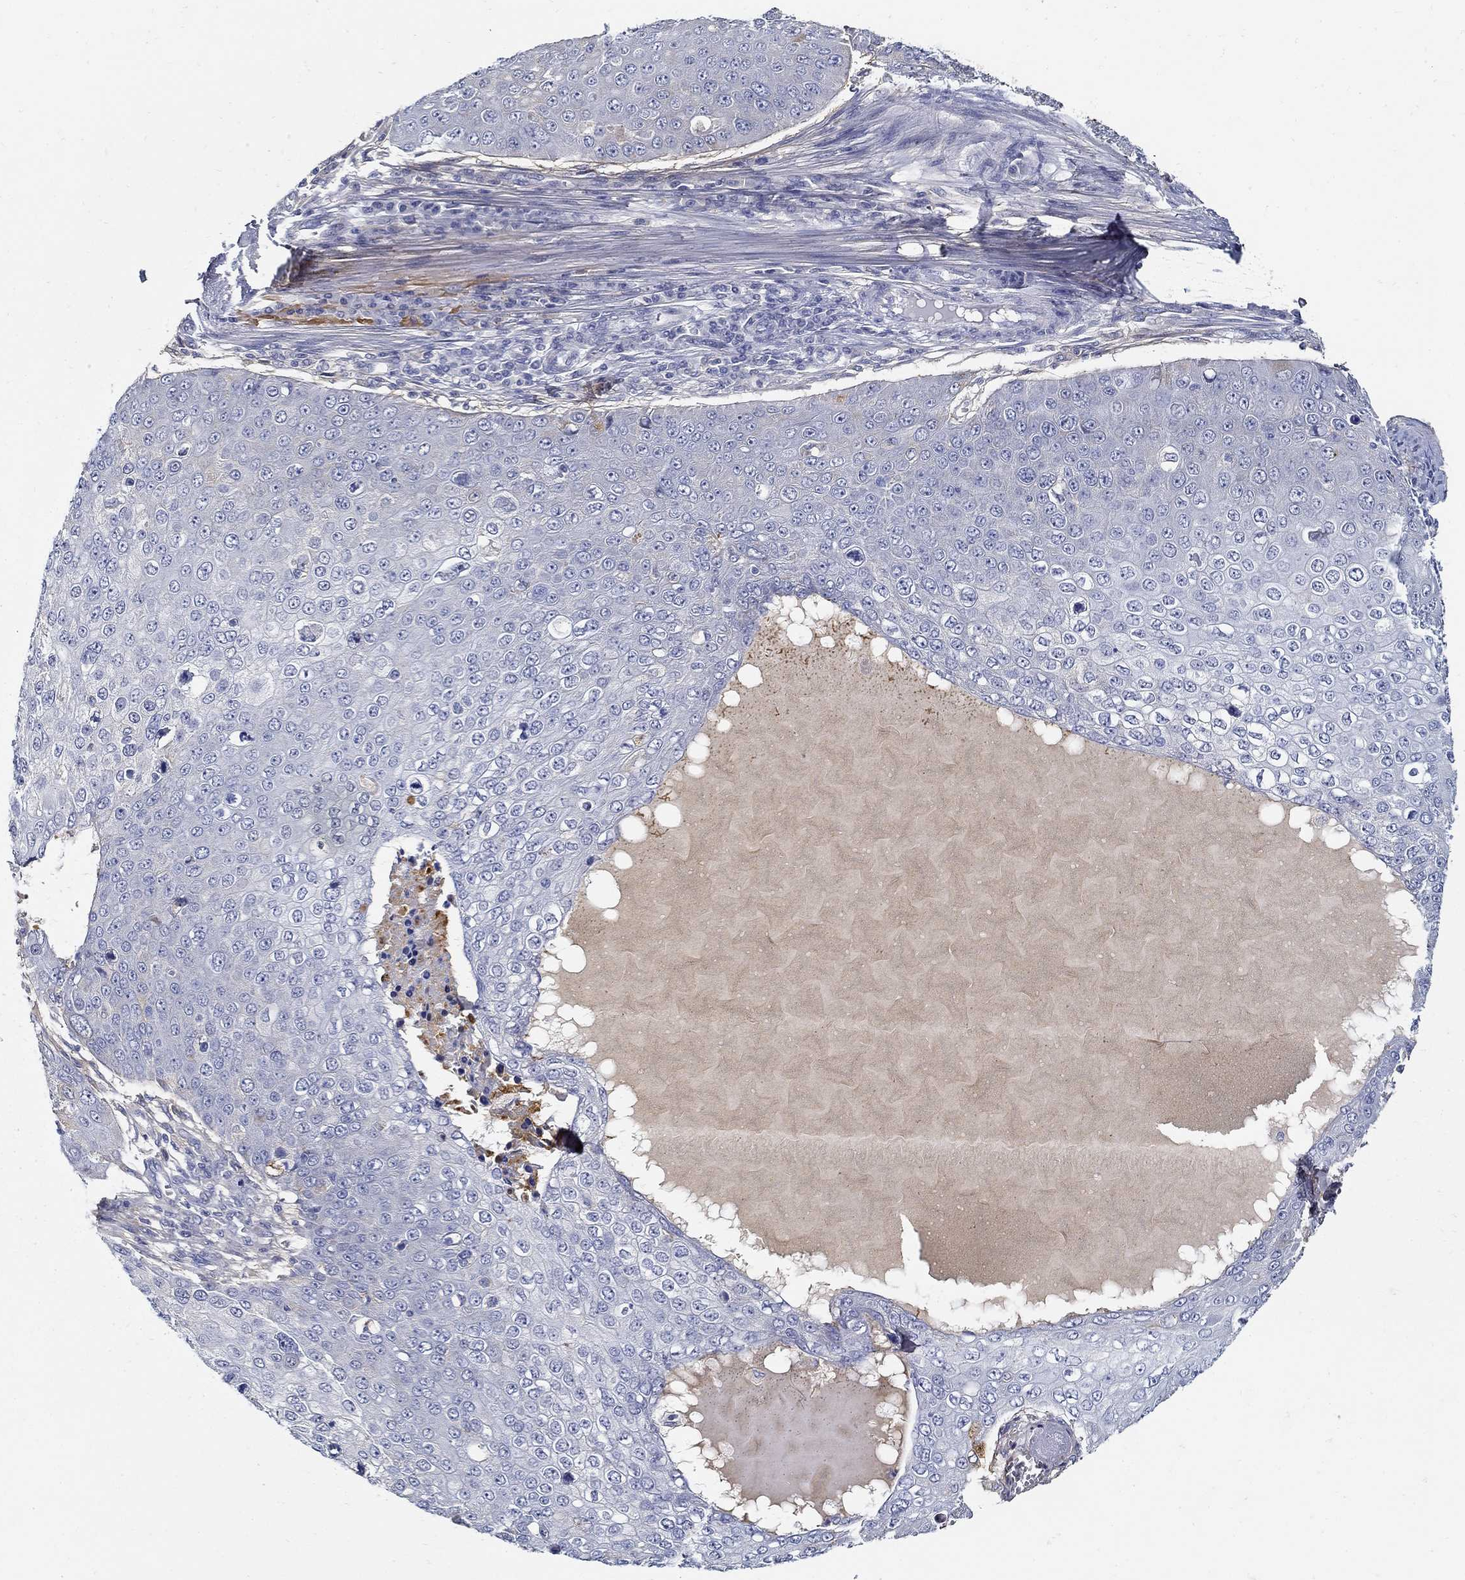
{"staining": {"intensity": "negative", "quantity": "none", "location": "none"}, "tissue": "skin cancer", "cell_type": "Tumor cells", "image_type": "cancer", "snomed": [{"axis": "morphology", "description": "Squamous cell carcinoma, NOS"}, {"axis": "topography", "description": "Skin"}], "caption": "High magnification brightfield microscopy of skin cancer stained with DAB (brown) and counterstained with hematoxylin (blue): tumor cells show no significant expression. (DAB immunohistochemistry (IHC) with hematoxylin counter stain).", "gene": "TGFBI", "patient": {"sex": "male", "age": 71}}